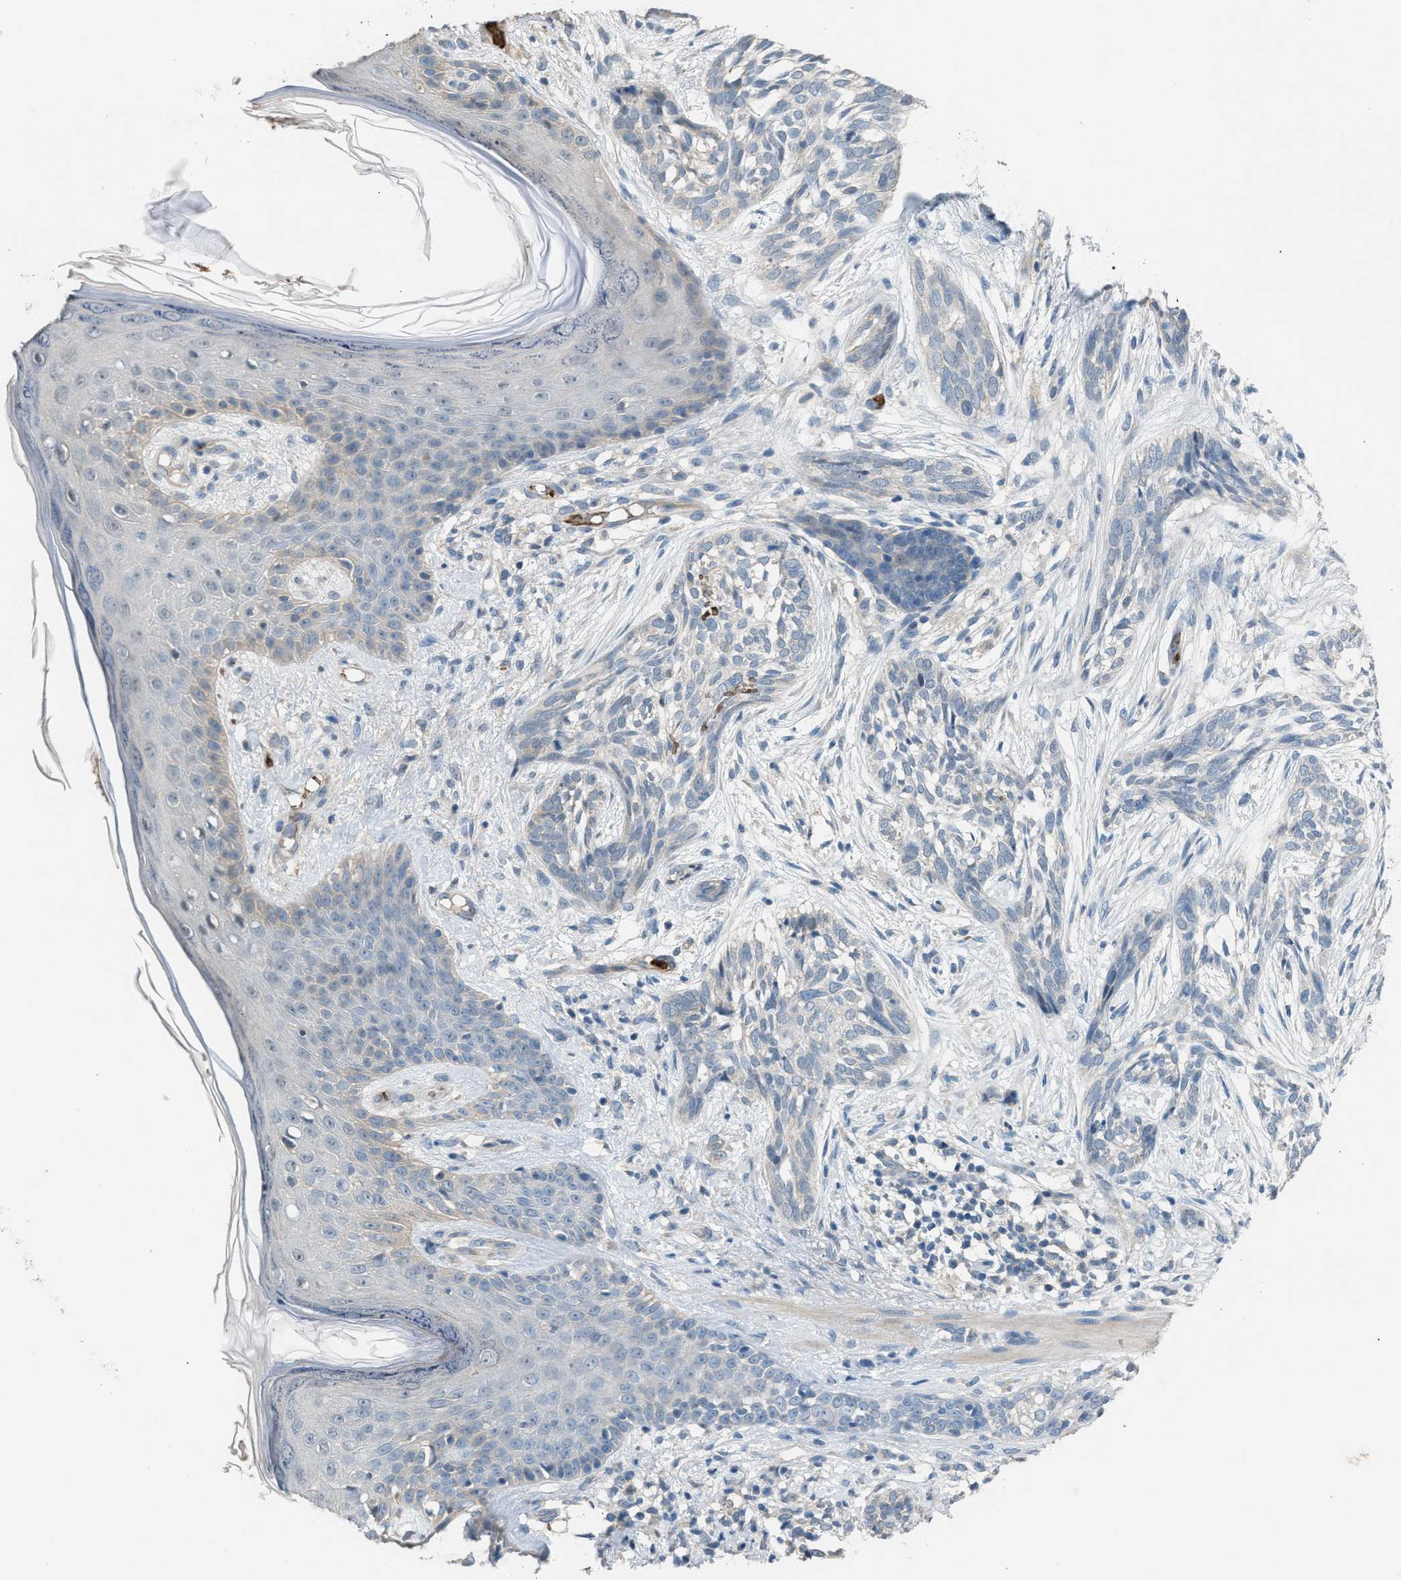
{"staining": {"intensity": "negative", "quantity": "none", "location": "none"}, "tissue": "skin cancer", "cell_type": "Tumor cells", "image_type": "cancer", "snomed": [{"axis": "morphology", "description": "Basal cell carcinoma"}, {"axis": "topography", "description": "Skin"}], "caption": "This image is of basal cell carcinoma (skin) stained with immunohistochemistry to label a protein in brown with the nuclei are counter-stained blue. There is no staining in tumor cells.", "gene": "CFAP77", "patient": {"sex": "female", "age": 88}}